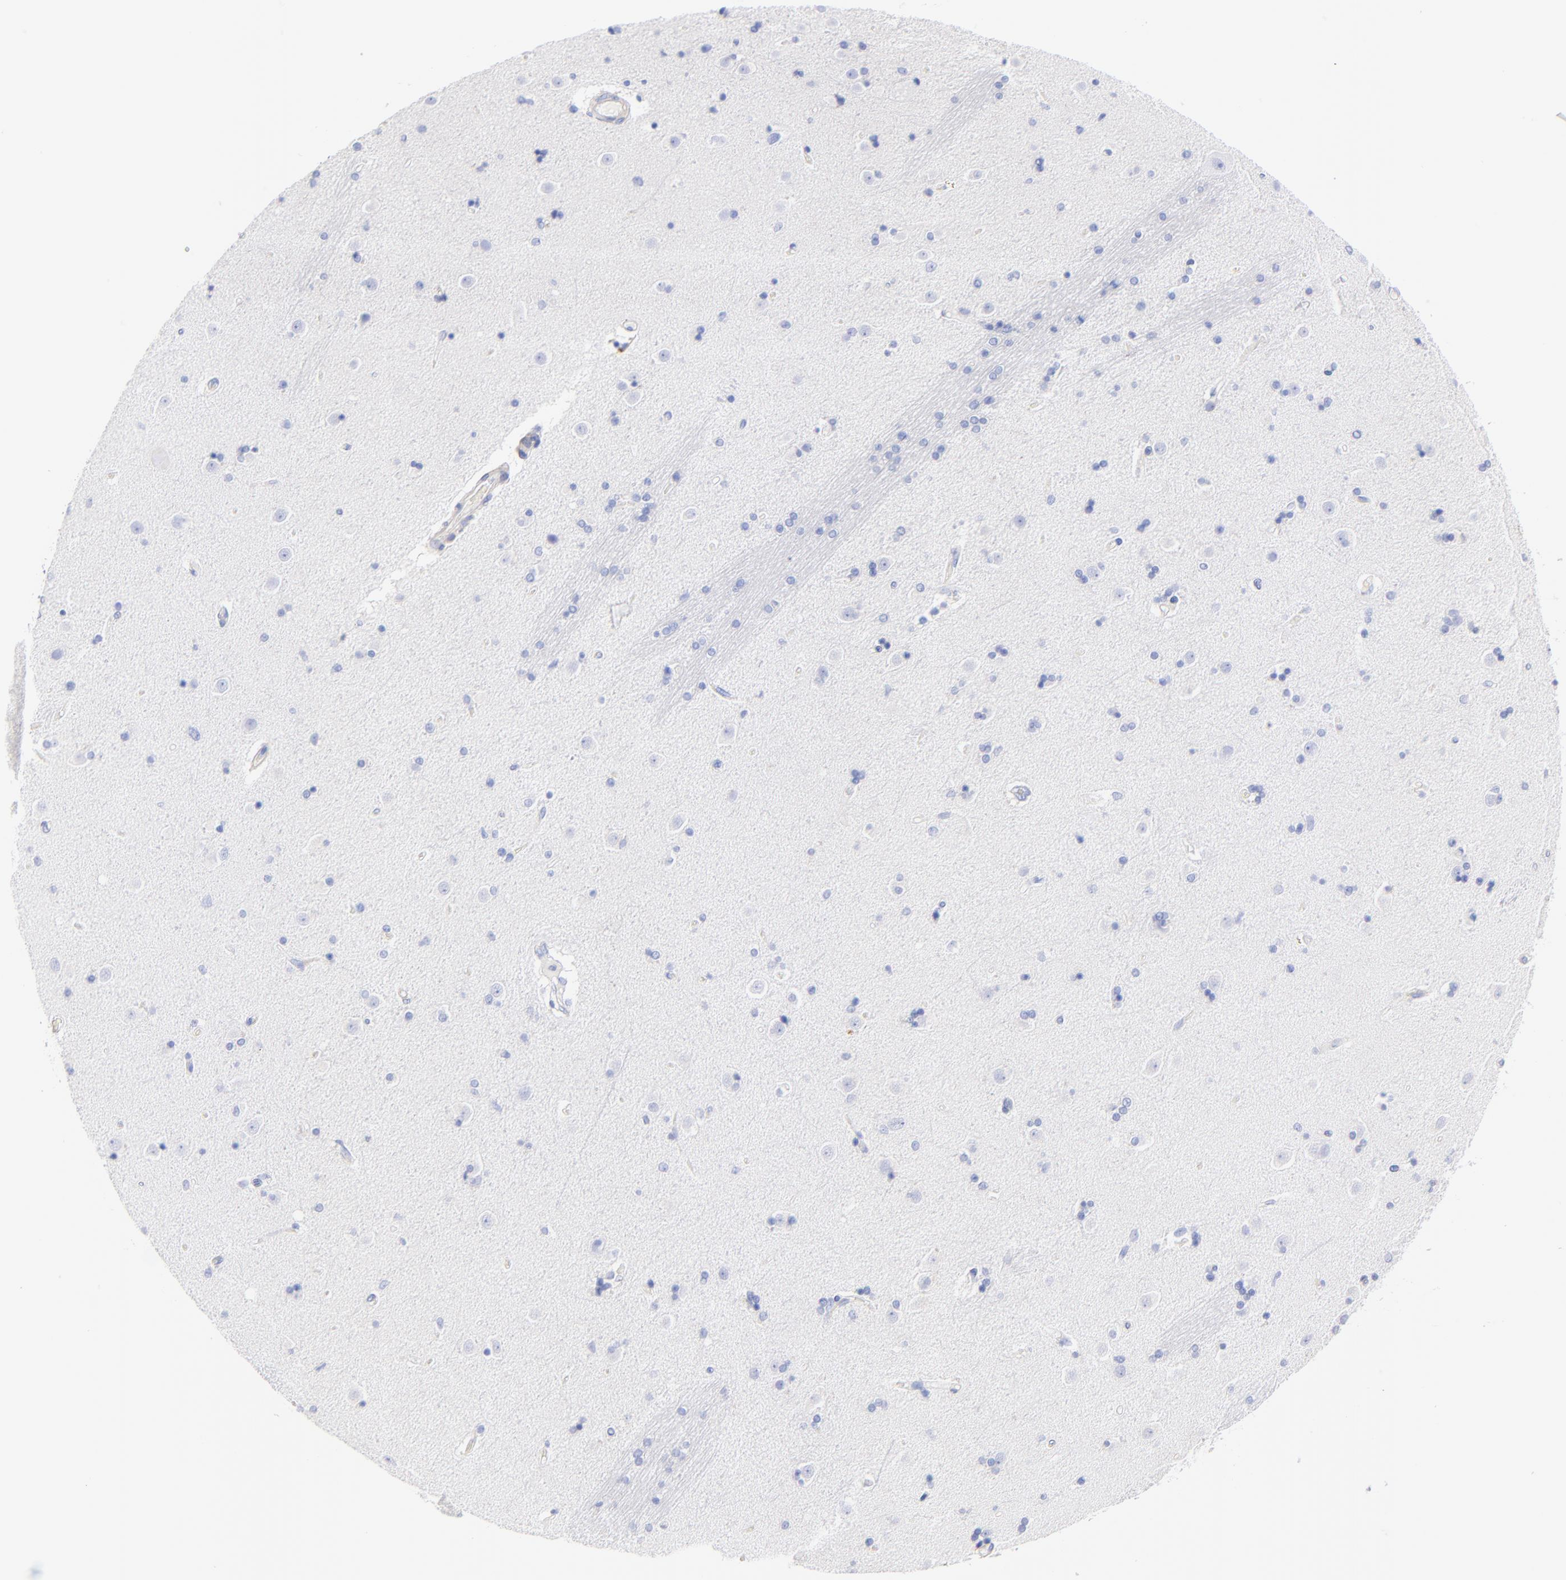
{"staining": {"intensity": "negative", "quantity": "none", "location": "none"}, "tissue": "caudate", "cell_type": "Glial cells", "image_type": "normal", "snomed": [{"axis": "morphology", "description": "Normal tissue, NOS"}, {"axis": "topography", "description": "Lateral ventricle wall"}], "caption": "IHC of benign human caudate displays no staining in glial cells. (Immunohistochemistry (ihc), brightfield microscopy, high magnification).", "gene": "C1QTNF6", "patient": {"sex": "female", "age": 54}}